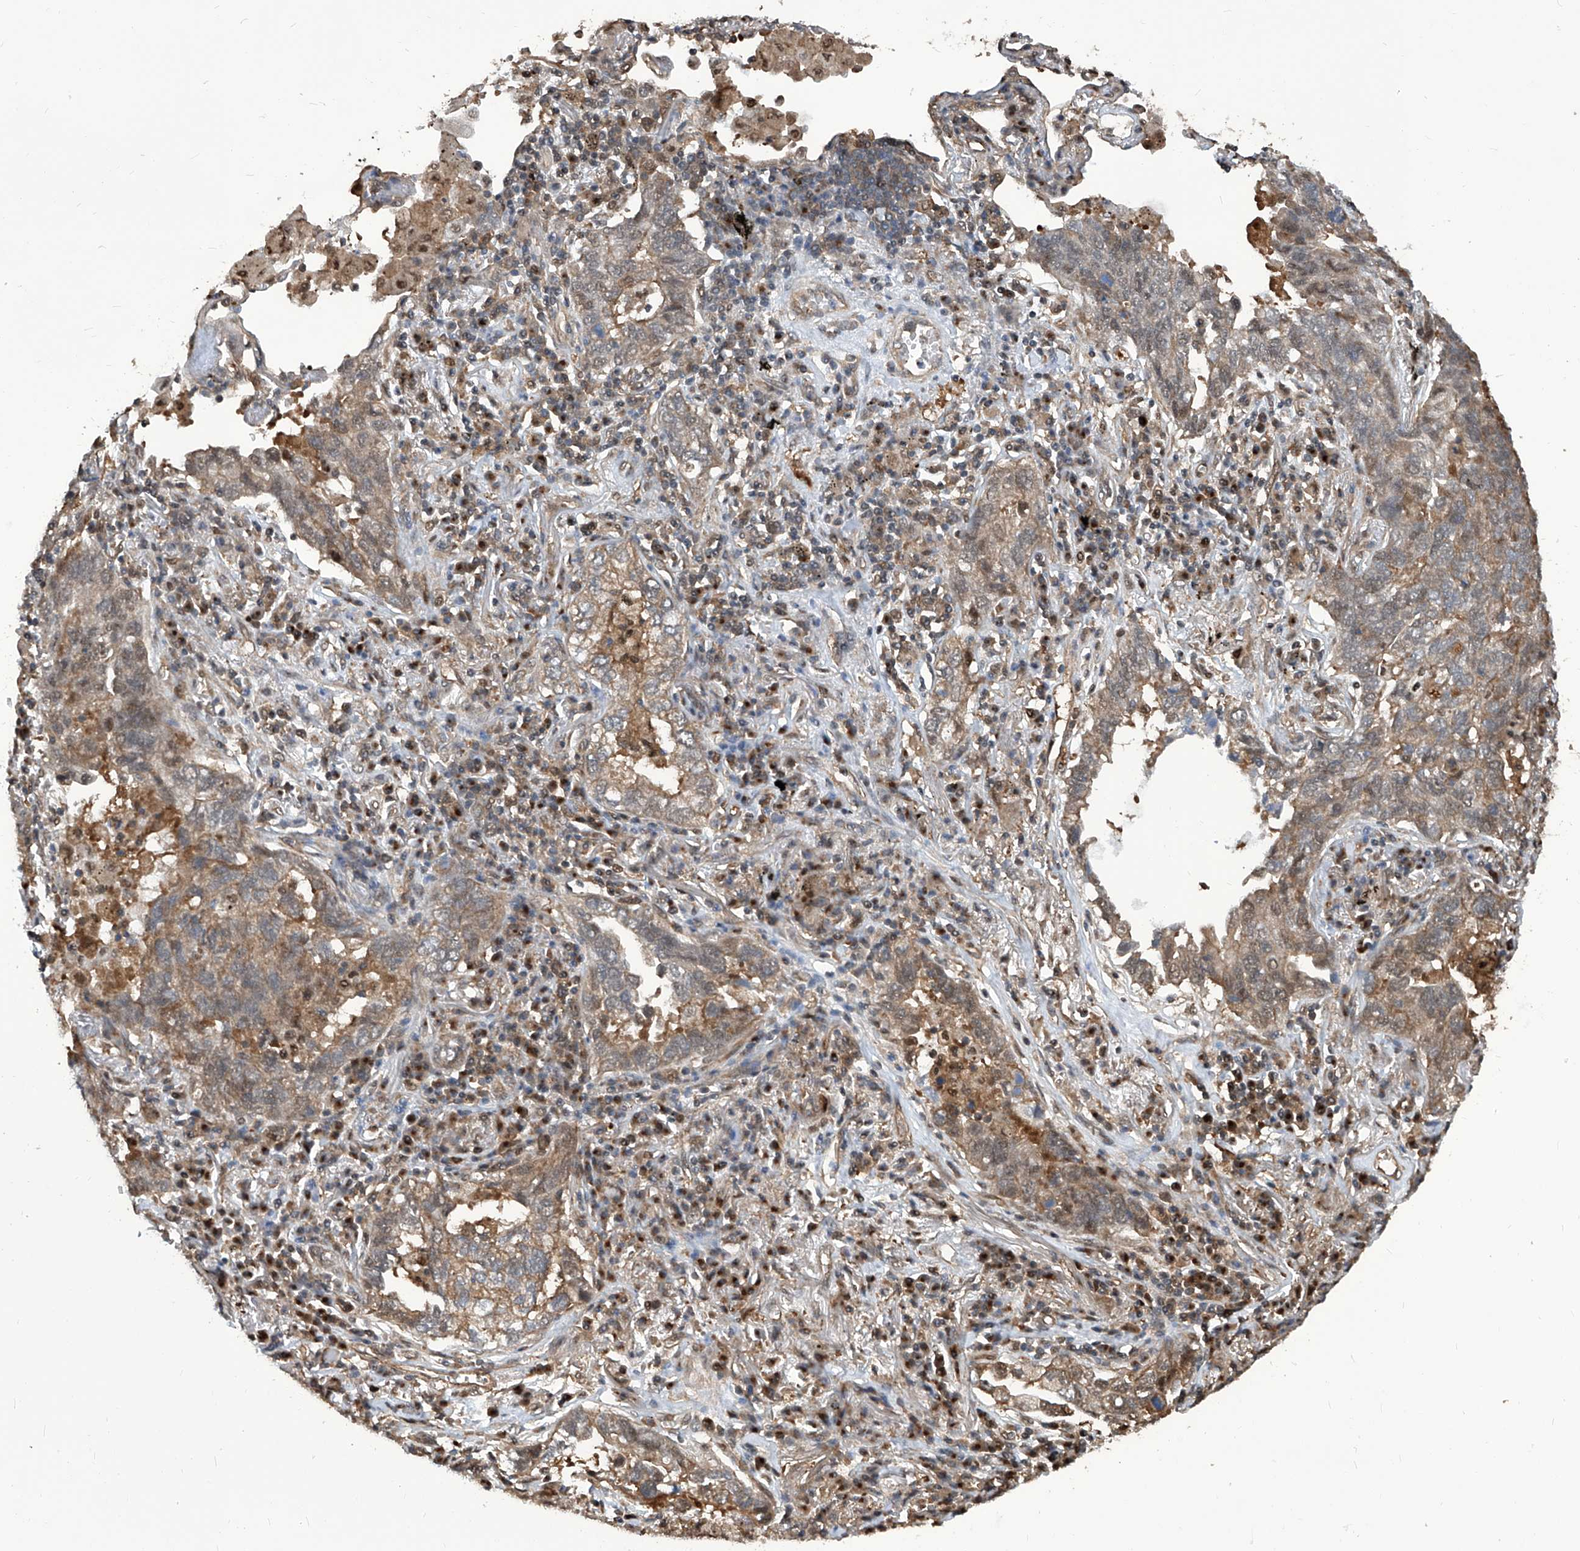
{"staining": {"intensity": "weak", "quantity": "25%-75%", "location": "cytoplasmic/membranous"}, "tissue": "lung cancer", "cell_type": "Tumor cells", "image_type": "cancer", "snomed": [{"axis": "morphology", "description": "Adenocarcinoma, NOS"}, {"axis": "topography", "description": "Lung"}], "caption": "Human lung cancer stained for a protein (brown) shows weak cytoplasmic/membranous positive staining in about 25%-75% of tumor cells.", "gene": "PSMB1", "patient": {"sex": "male", "age": 65}}